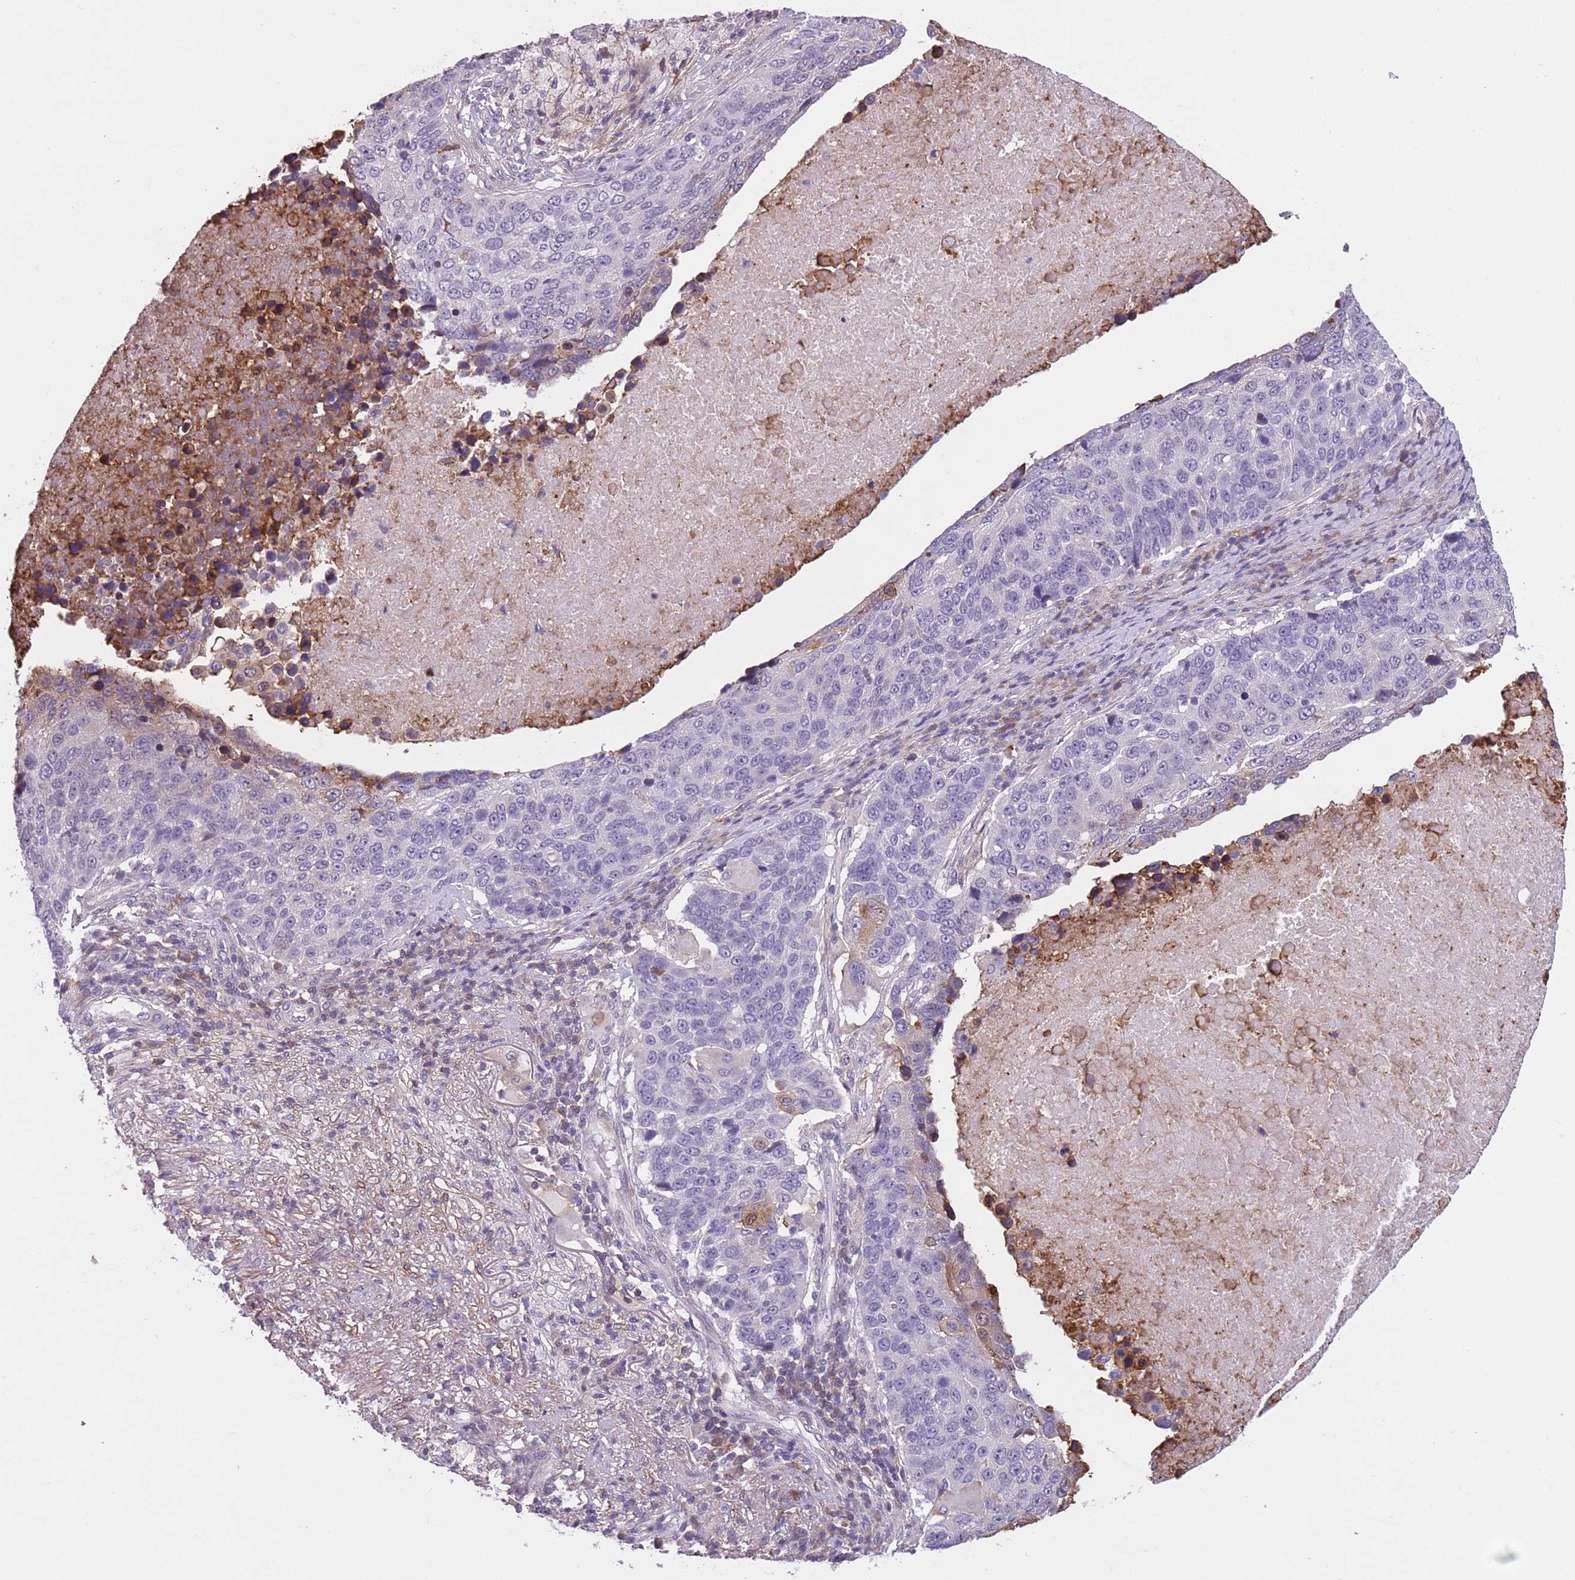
{"staining": {"intensity": "negative", "quantity": "none", "location": "none"}, "tissue": "lung cancer", "cell_type": "Tumor cells", "image_type": "cancer", "snomed": [{"axis": "morphology", "description": "Normal tissue, NOS"}, {"axis": "morphology", "description": "Squamous cell carcinoma, NOS"}, {"axis": "topography", "description": "Lymph node"}, {"axis": "topography", "description": "Lung"}], "caption": "Immunohistochemistry (IHC) micrograph of lung squamous cell carcinoma stained for a protein (brown), which reveals no expression in tumor cells.", "gene": "JAML", "patient": {"sex": "male", "age": 66}}